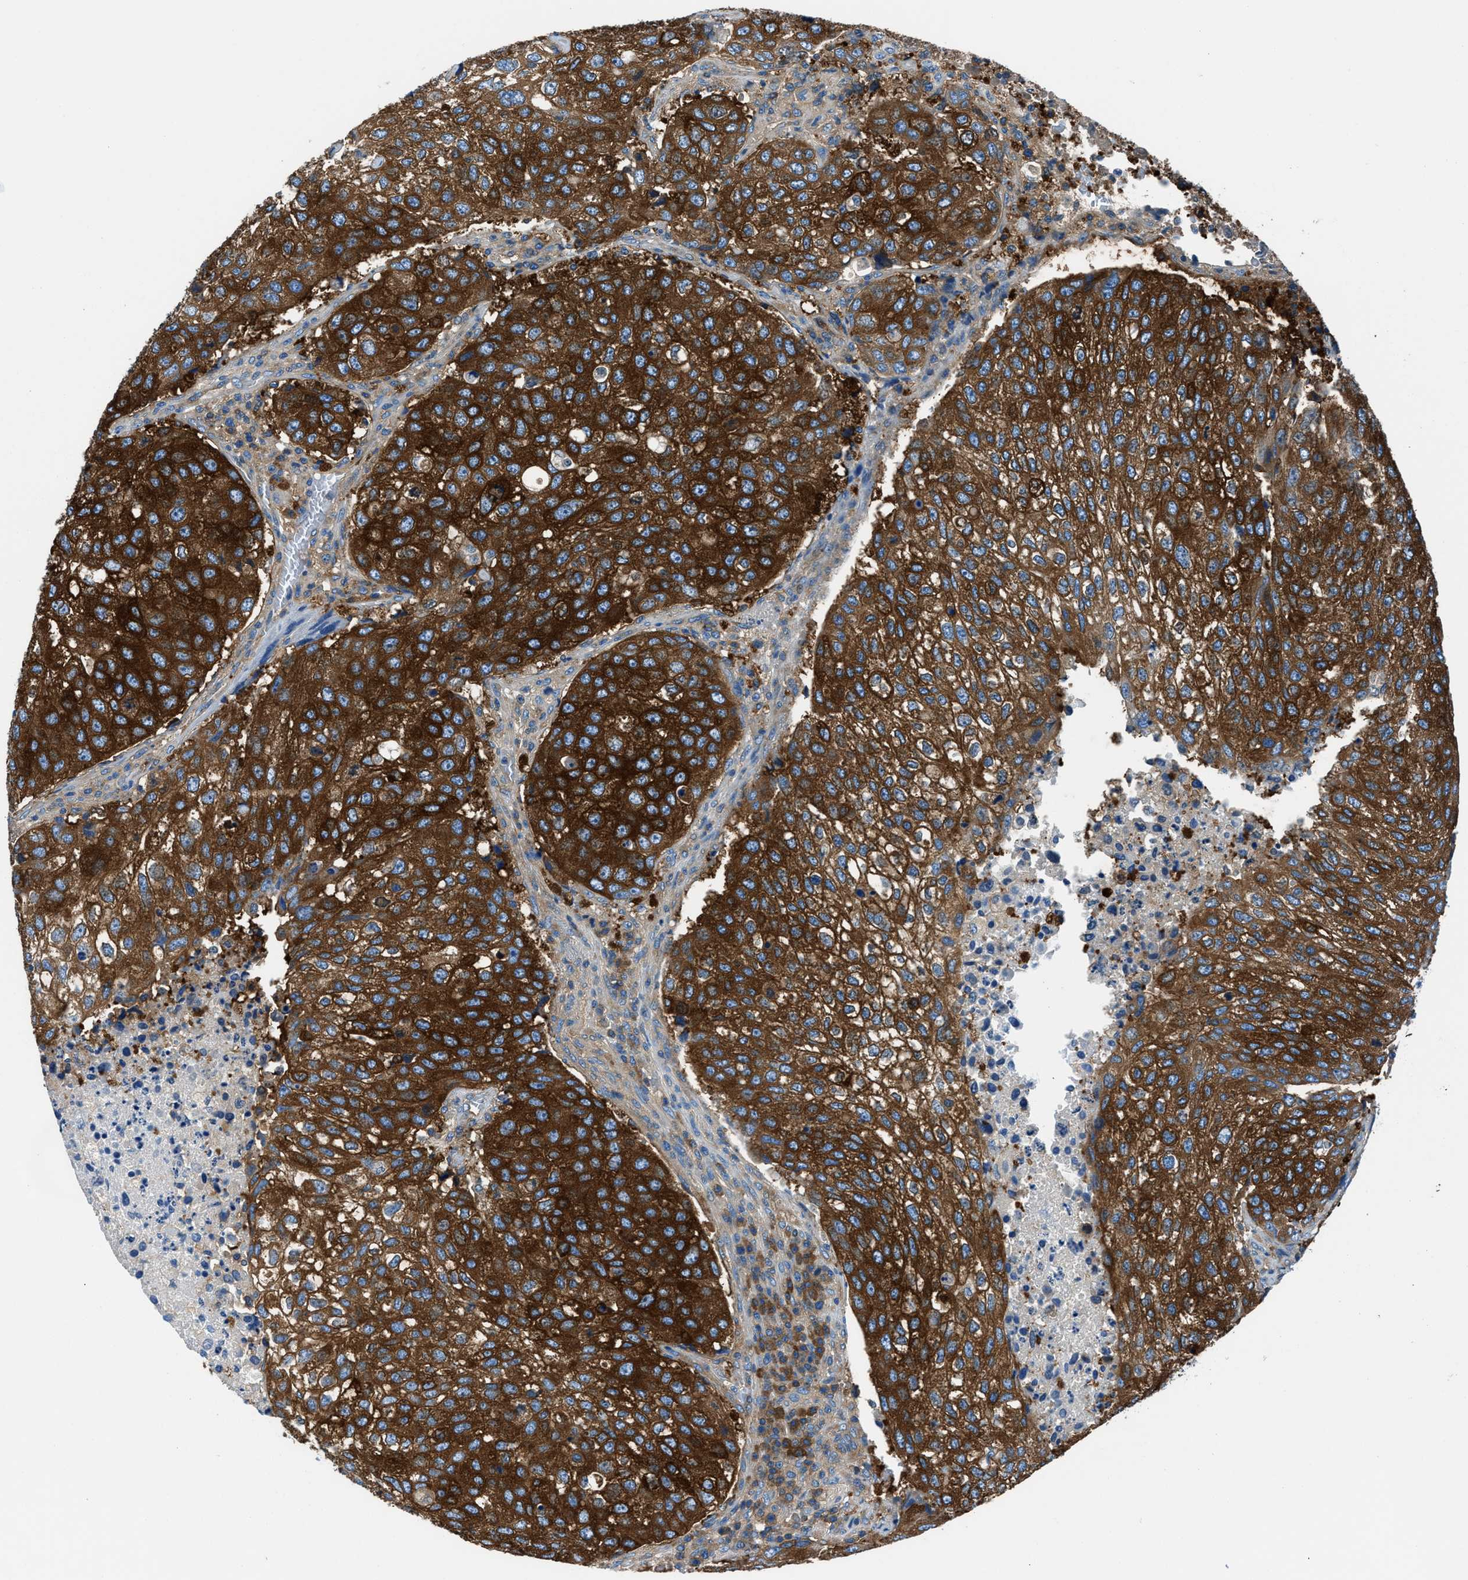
{"staining": {"intensity": "strong", "quantity": ">75%", "location": "cytoplasmic/membranous"}, "tissue": "urothelial cancer", "cell_type": "Tumor cells", "image_type": "cancer", "snomed": [{"axis": "morphology", "description": "Urothelial carcinoma, High grade"}, {"axis": "topography", "description": "Lymph node"}, {"axis": "topography", "description": "Urinary bladder"}], "caption": "Approximately >75% of tumor cells in urothelial carcinoma (high-grade) exhibit strong cytoplasmic/membranous protein staining as visualized by brown immunohistochemical staining.", "gene": "SARS1", "patient": {"sex": "male", "age": 51}}